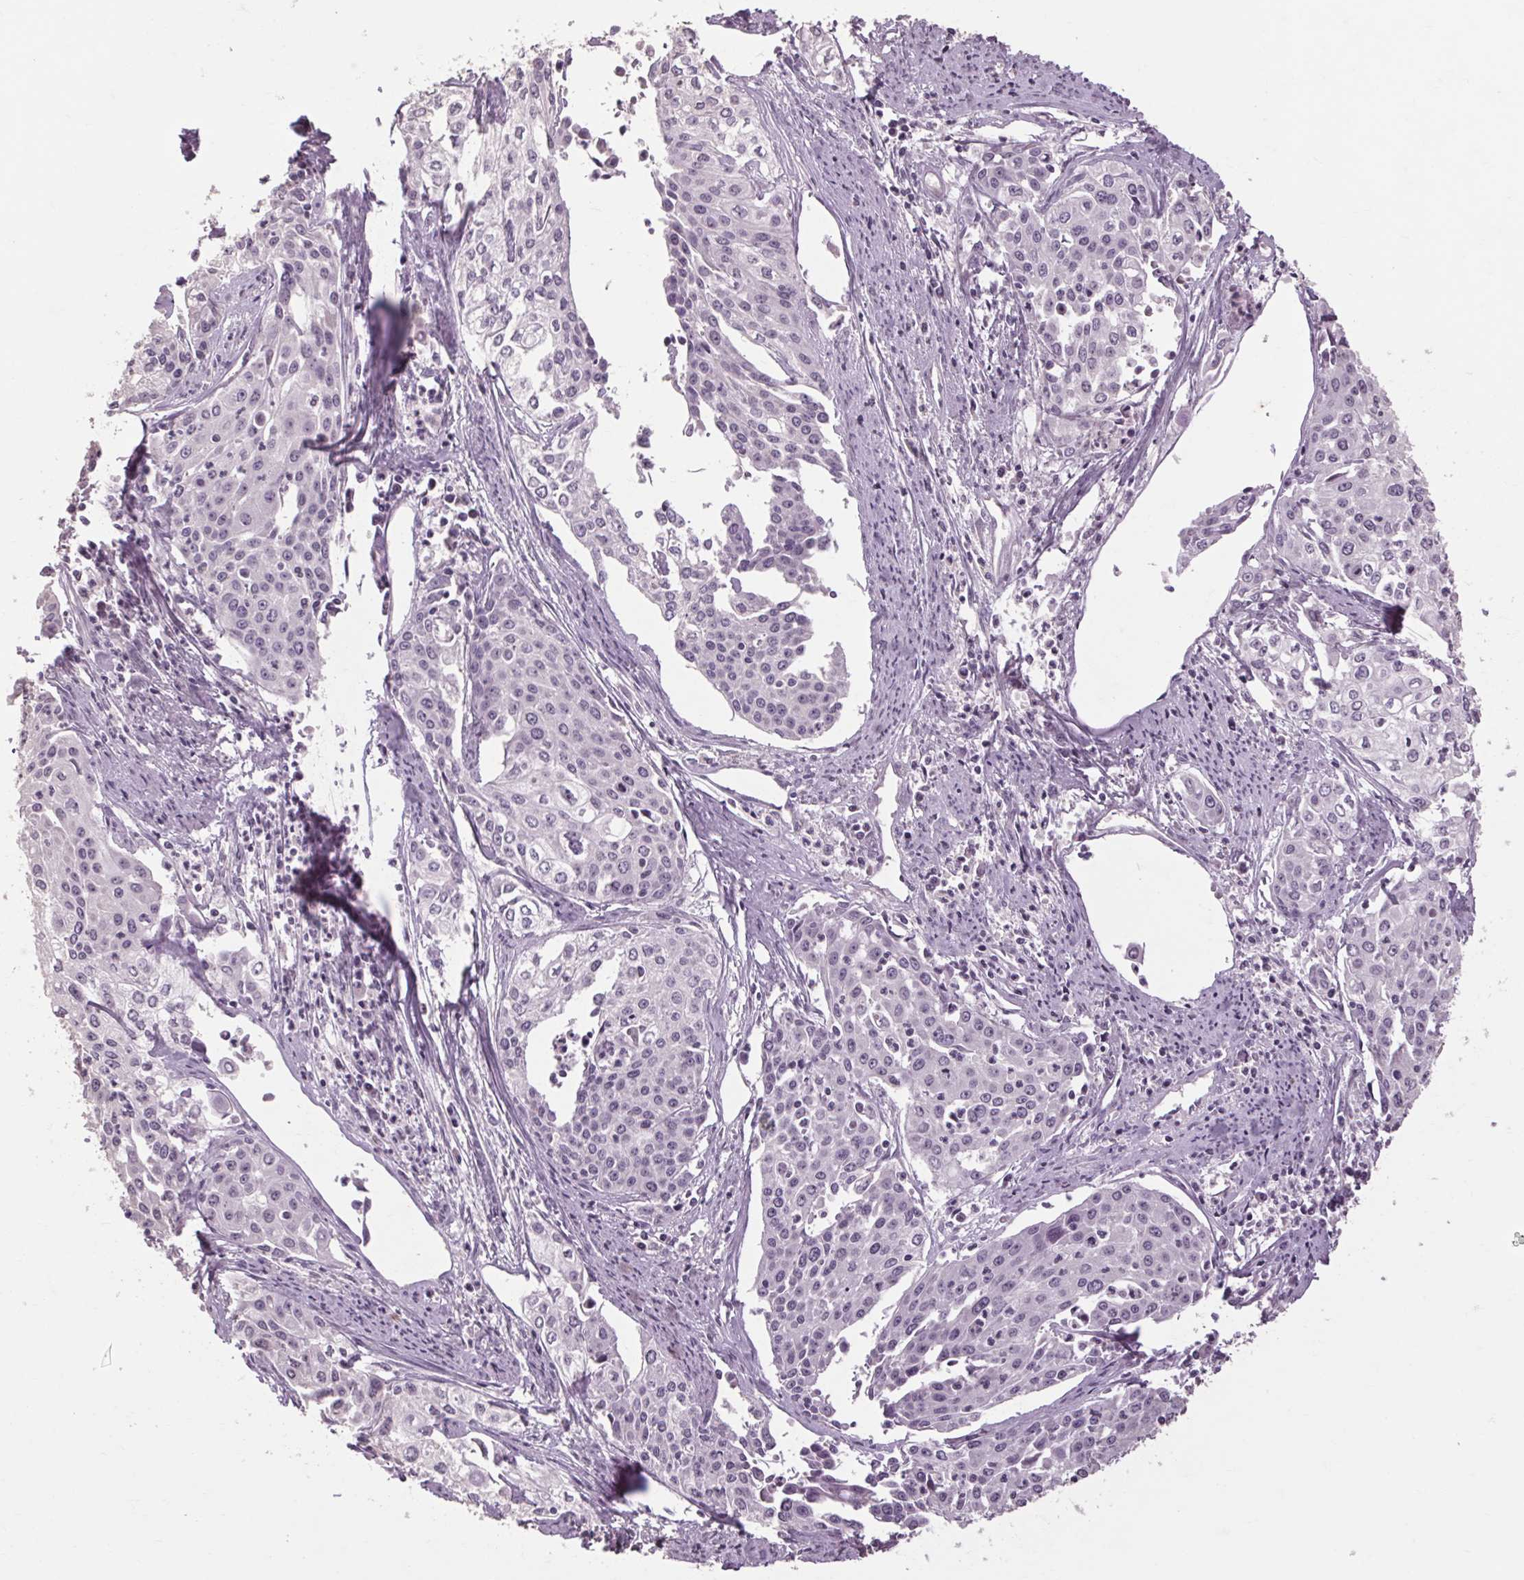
{"staining": {"intensity": "negative", "quantity": "none", "location": "none"}, "tissue": "cervical cancer", "cell_type": "Tumor cells", "image_type": "cancer", "snomed": [{"axis": "morphology", "description": "Squamous cell carcinoma, NOS"}, {"axis": "topography", "description": "Cervix"}], "caption": "DAB immunohistochemical staining of human cervical squamous cell carcinoma reveals no significant expression in tumor cells.", "gene": "POMC", "patient": {"sex": "female", "age": 39}}